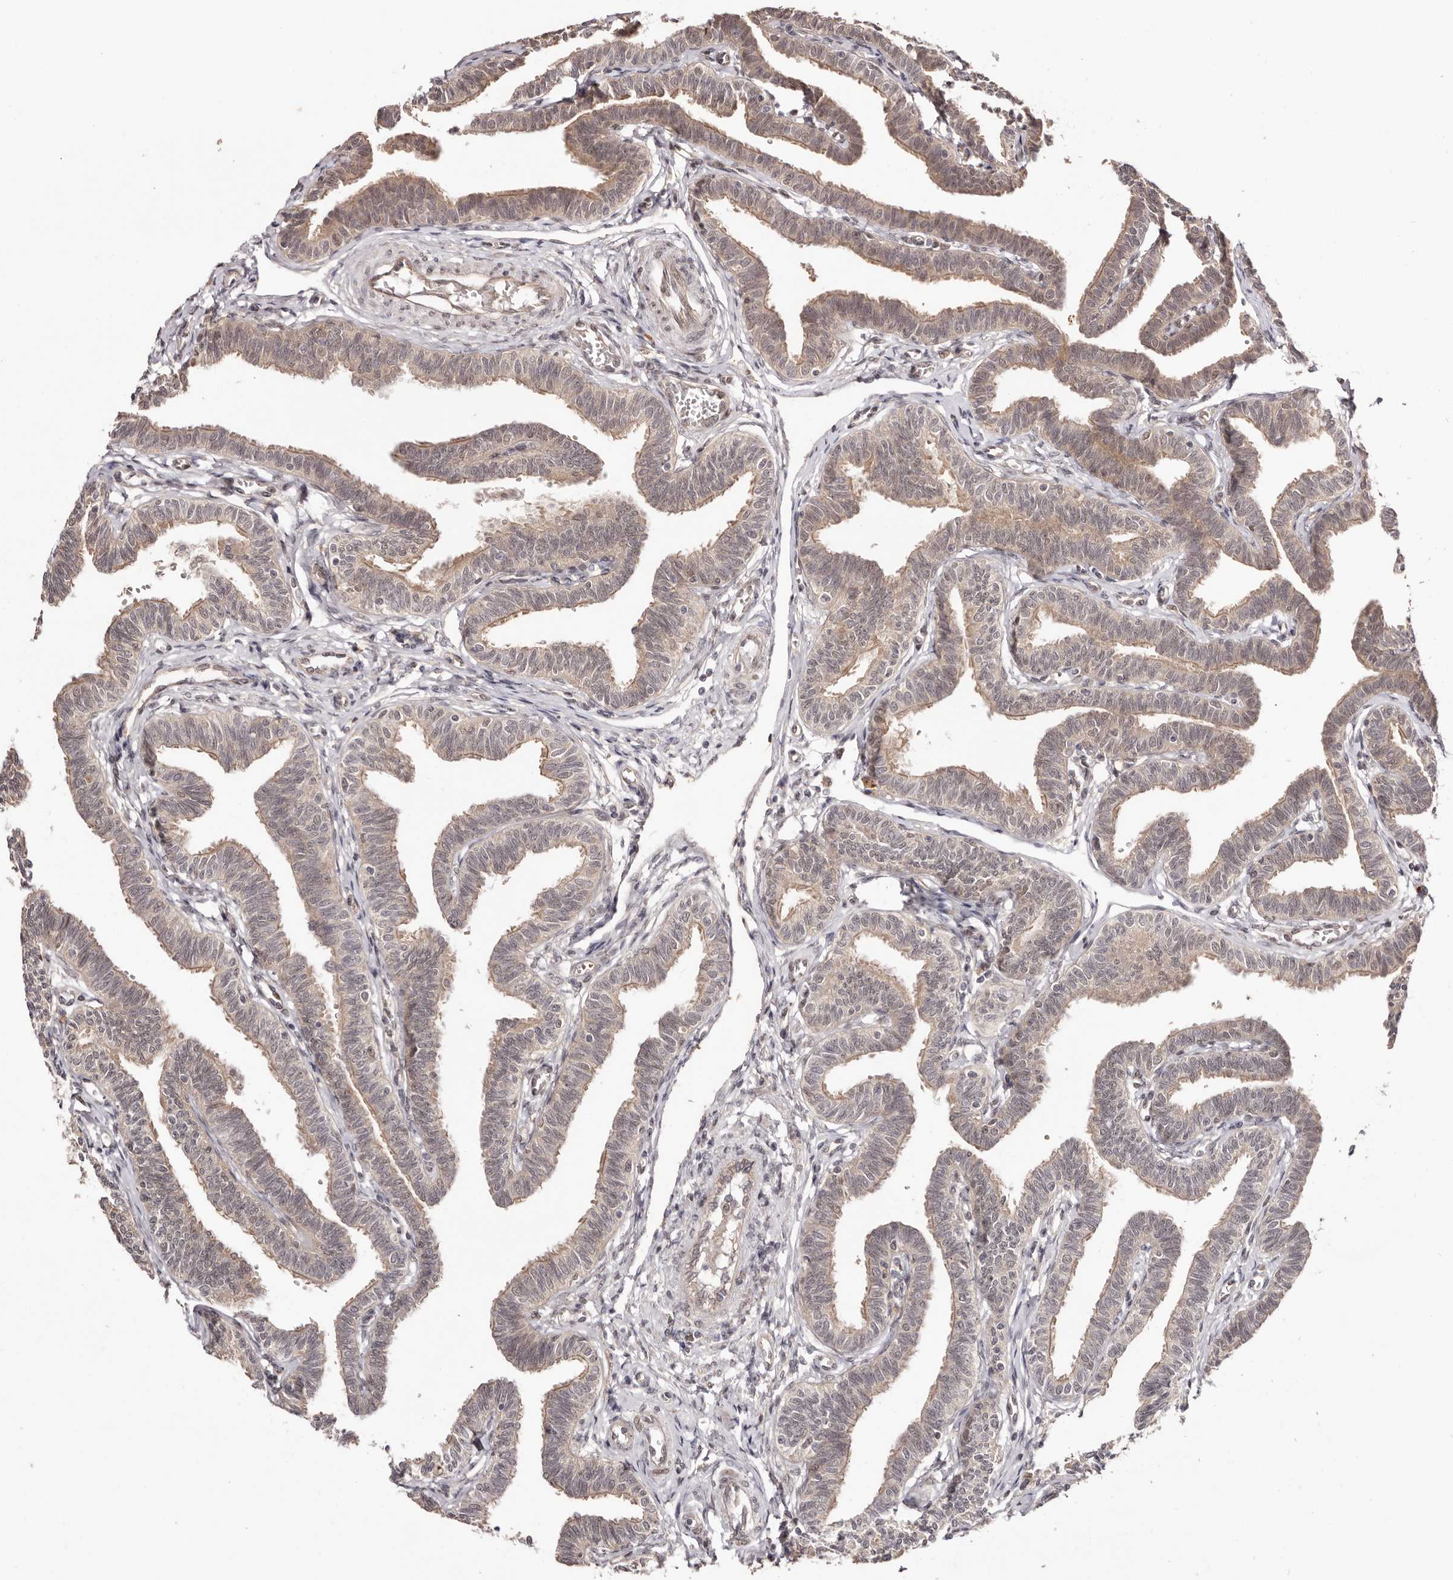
{"staining": {"intensity": "moderate", "quantity": ">75%", "location": "cytoplasmic/membranous"}, "tissue": "fallopian tube", "cell_type": "Glandular cells", "image_type": "normal", "snomed": [{"axis": "morphology", "description": "Normal tissue, NOS"}, {"axis": "topography", "description": "Fallopian tube"}, {"axis": "topography", "description": "Ovary"}], "caption": "Protein expression by immunohistochemistry reveals moderate cytoplasmic/membranous staining in about >75% of glandular cells in unremarkable fallopian tube. Using DAB (brown) and hematoxylin (blue) stains, captured at high magnification using brightfield microscopy.", "gene": "EGR3", "patient": {"sex": "female", "age": 23}}